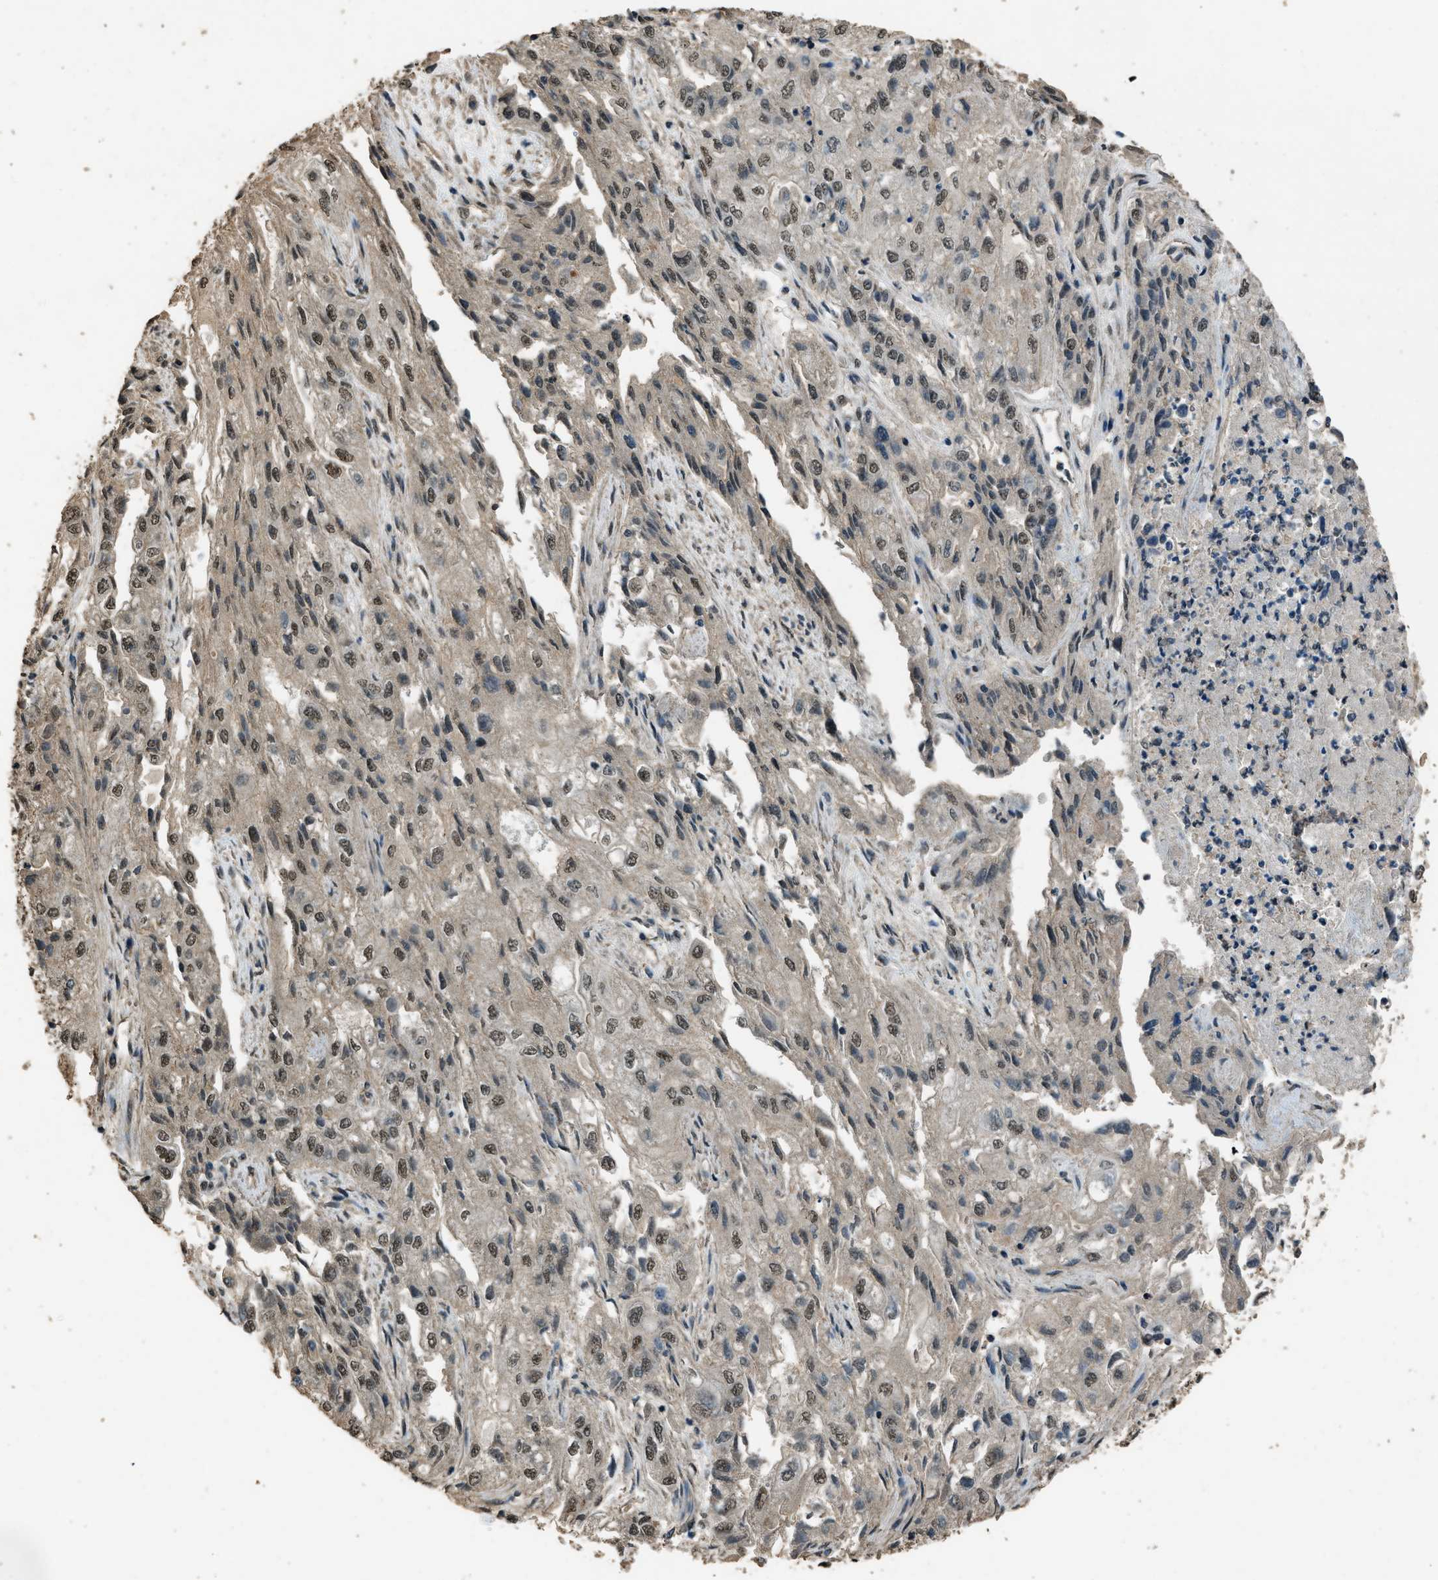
{"staining": {"intensity": "moderate", "quantity": ">75%", "location": "nuclear"}, "tissue": "endometrial cancer", "cell_type": "Tumor cells", "image_type": "cancer", "snomed": [{"axis": "morphology", "description": "Adenocarcinoma, NOS"}, {"axis": "topography", "description": "Endometrium"}], "caption": "This photomicrograph exhibits immunohistochemistry staining of adenocarcinoma (endometrial), with medium moderate nuclear staining in approximately >75% of tumor cells.", "gene": "SERTAD2", "patient": {"sex": "female", "age": 49}}